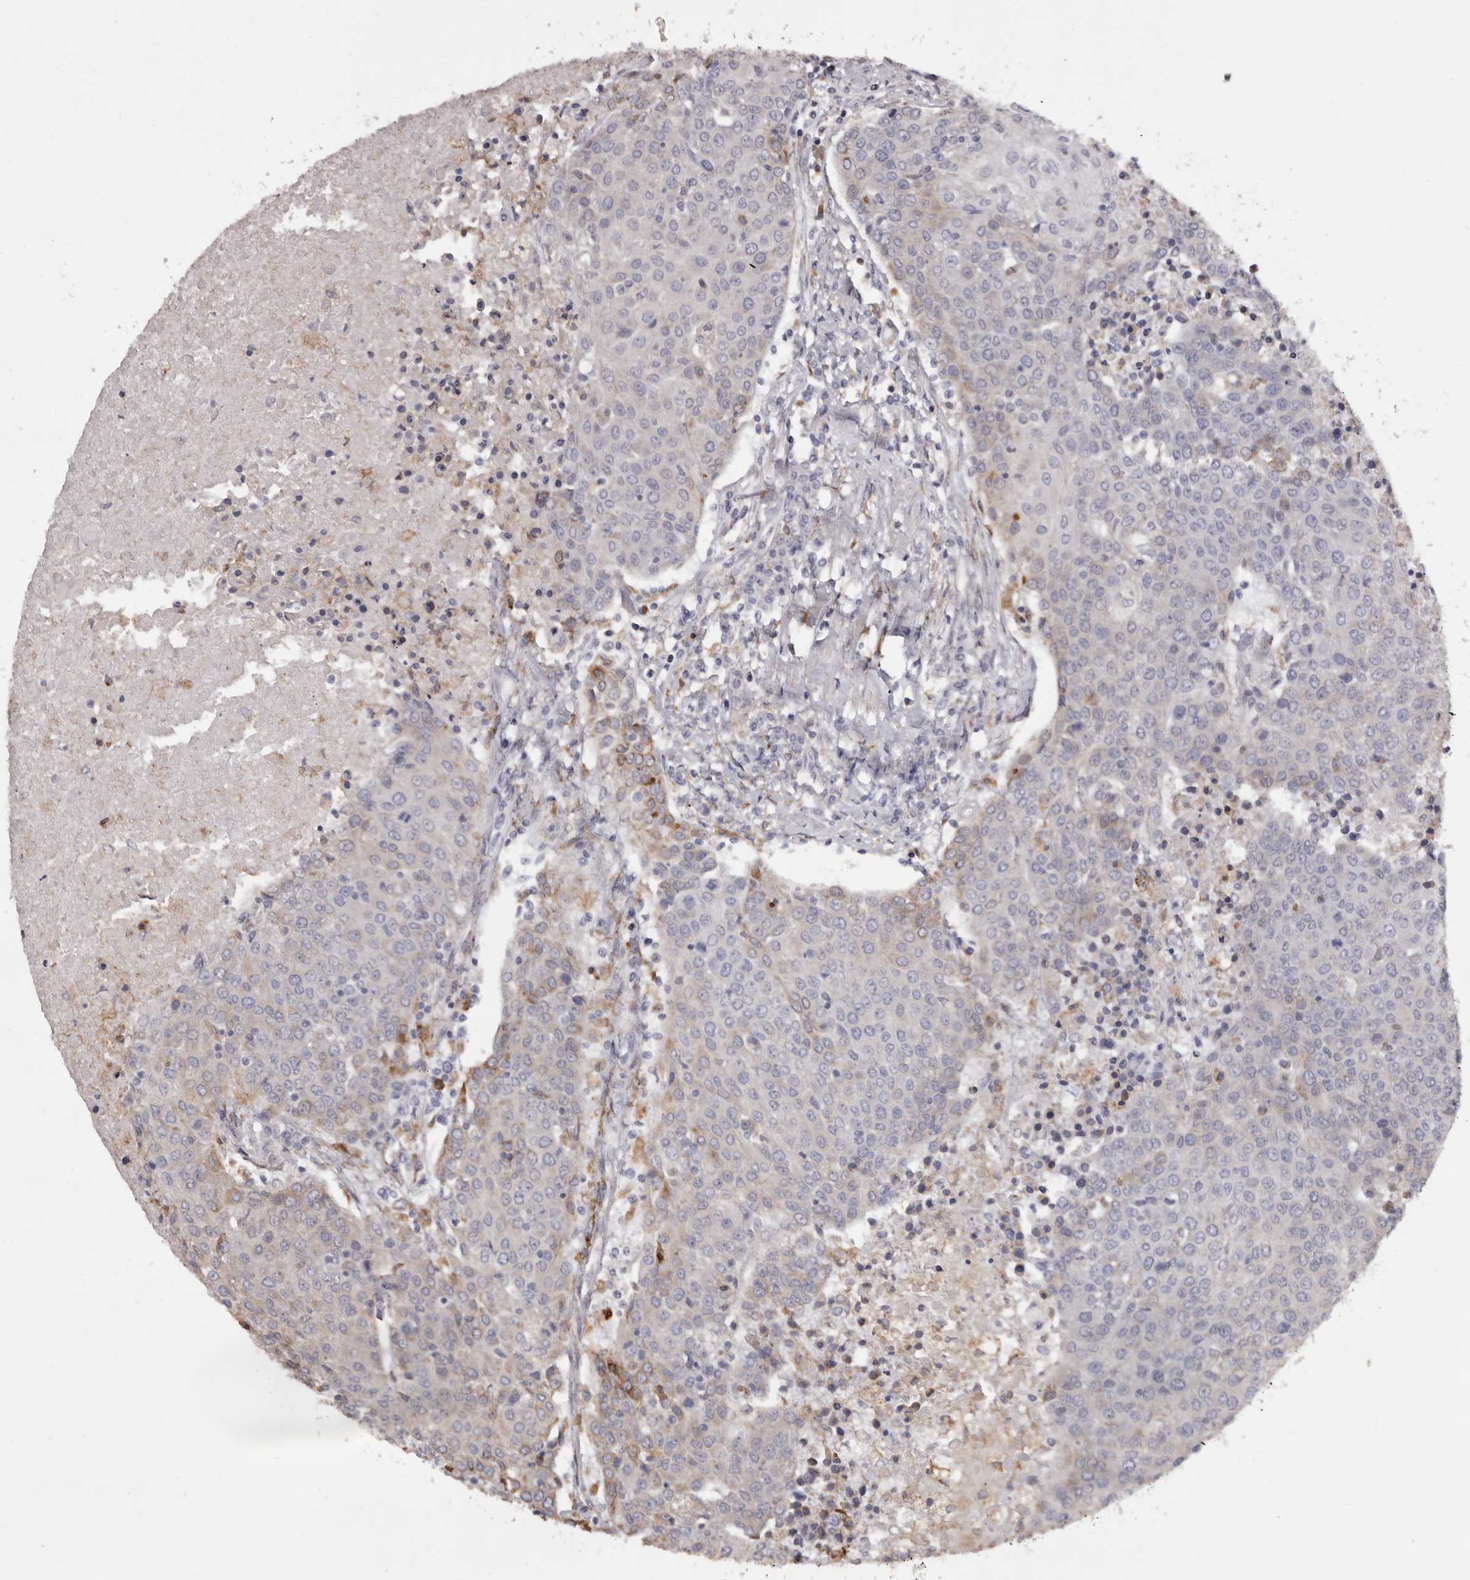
{"staining": {"intensity": "moderate", "quantity": "<25%", "location": "cytoplasmic/membranous"}, "tissue": "urothelial cancer", "cell_type": "Tumor cells", "image_type": "cancer", "snomed": [{"axis": "morphology", "description": "Urothelial carcinoma, High grade"}, {"axis": "topography", "description": "Urinary bladder"}], "caption": "Moderate cytoplasmic/membranous staining is present in about <25% of tumor cells in urothelial cancer.", "gene": "PIGX", "patient": {"sex": "female", "age": 85}}